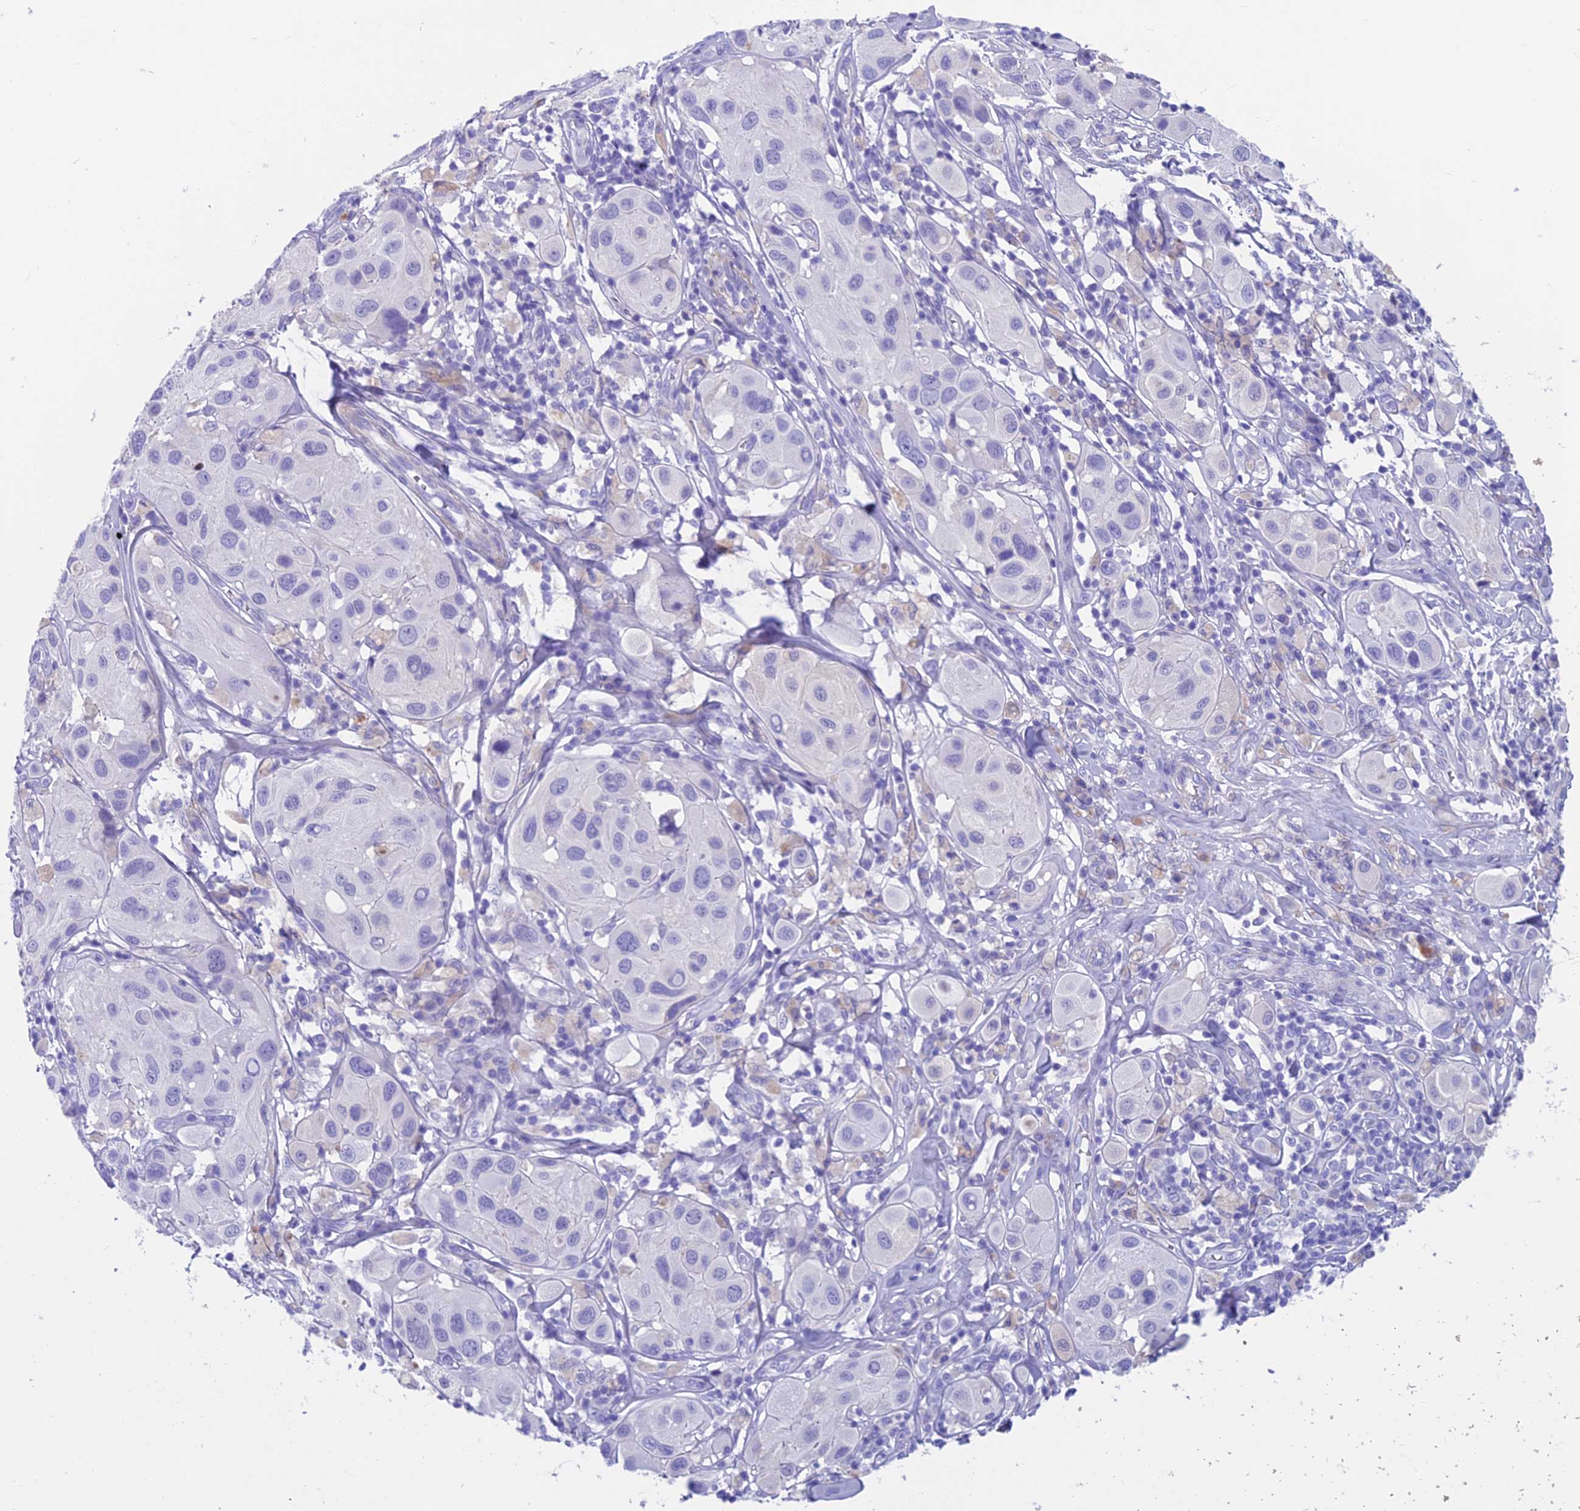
{"staining": {"intensity": "negative", "quantity": "none", "location": "none"}, "tissue": "melanoma", "cell_type": "Tumor cells", "image_type": "cancer", "snomed": [{"axis": "morphology", "description": "Malignant melanoma, Metastatic site"}, {"axis": "topography", "description": "Skin"}], "caption": "High power microscopy histopathology image of an immunohistochemistry image of melanoma, revealing no significant staining in tumor cells.", "gene": "GNG11", "patient": {"sex": "male", "age": 41}}